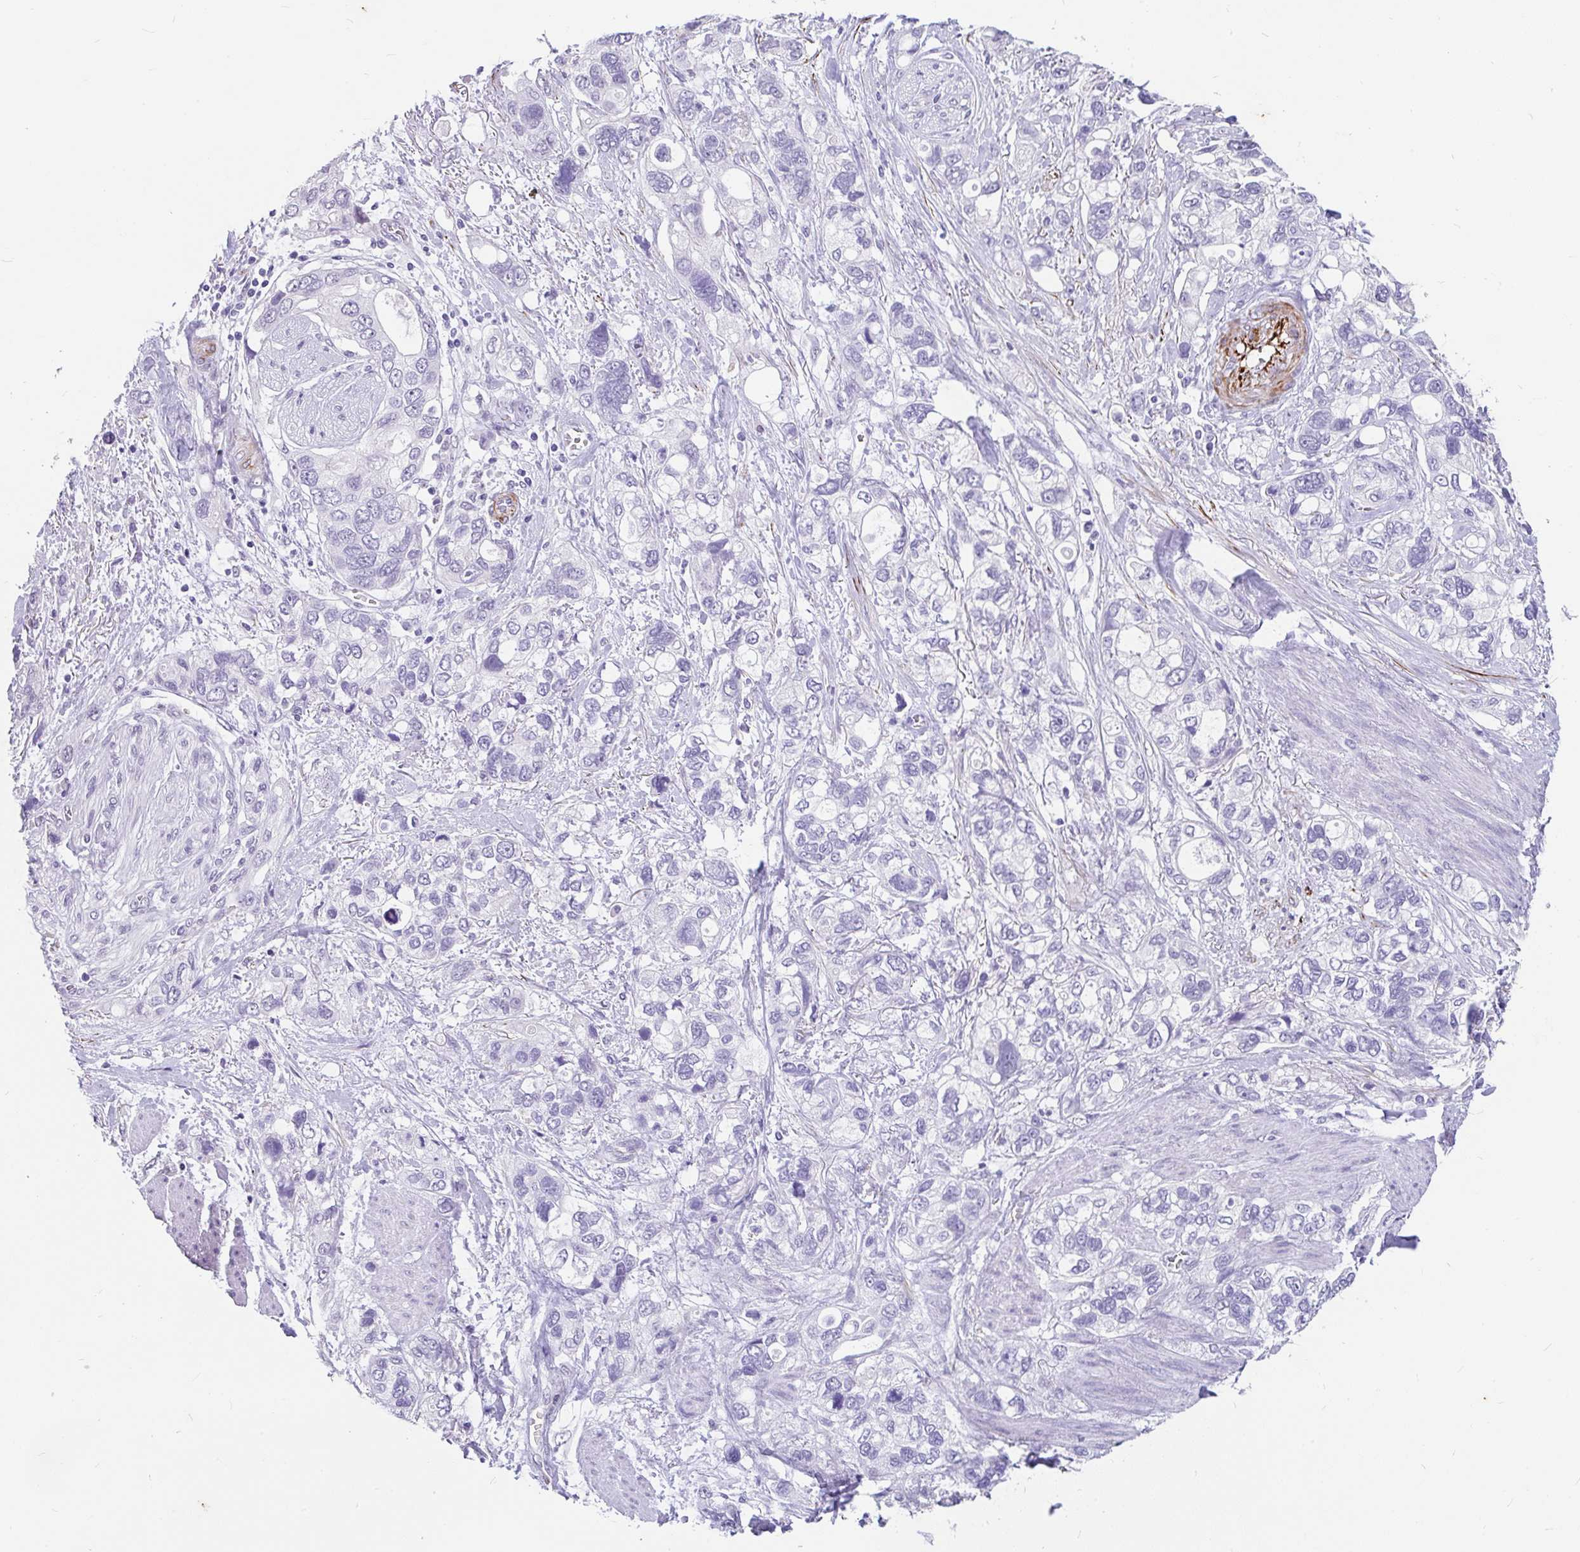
{"staining": {"intensity": "negative", "quantity": "none", "location": "none"}, "tissue": "stomach cancer", "cell_type": "Tumor cells", "image_type": "cancer", "snomed": [{"axis": "morphology", "description": "Adenocarcinoma, NOS"}, {"axis": "topography", "description": "Stomach, upper"}], "caption": "An immunohistochemistry (IHC) image of stomach adenocarcinoma is shown. There is no staining in tumor cells of stomach adenocarcinoma.", "gene": "EML5", "patient": {"sex": "female", "age": 81}}